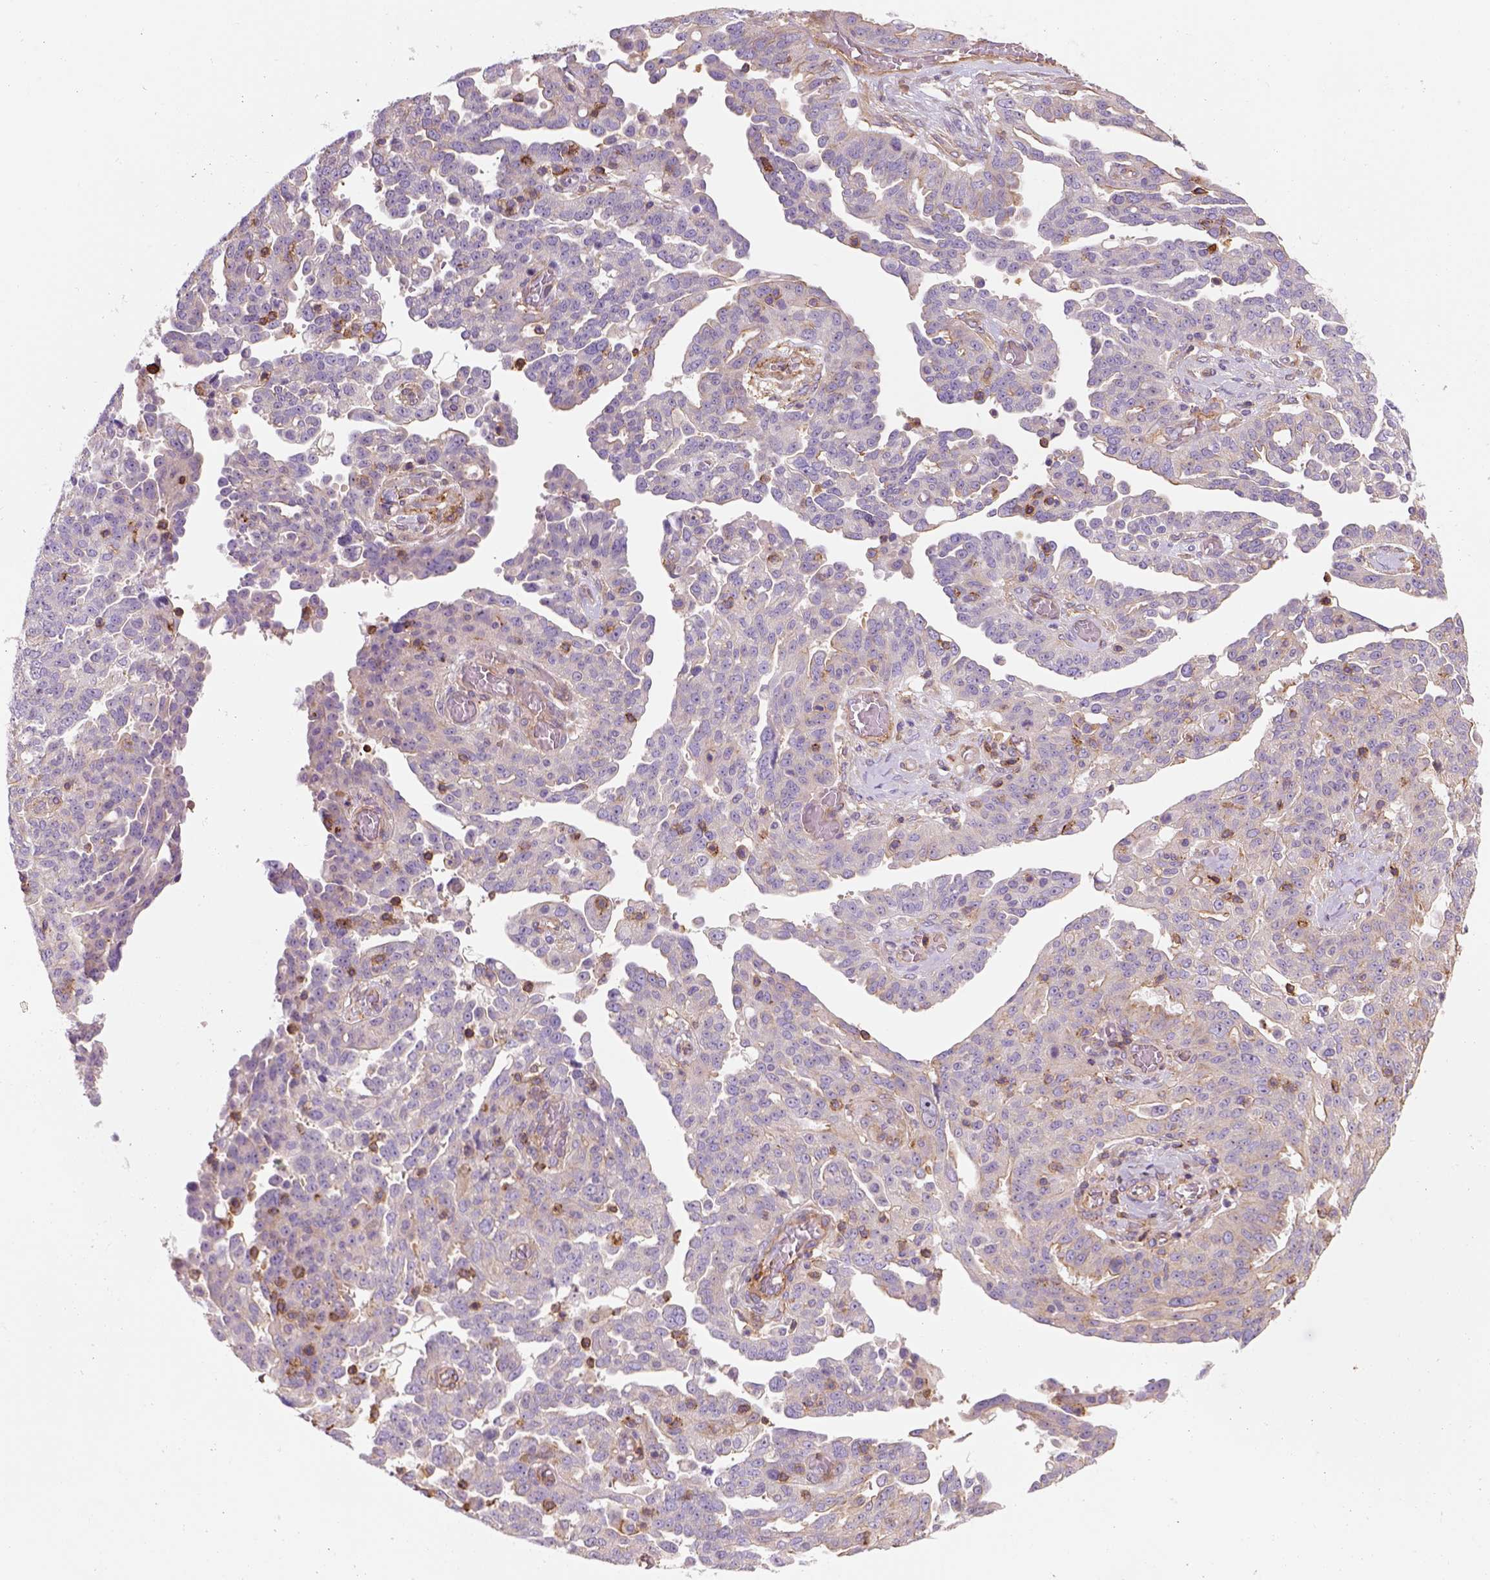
{"staining": {"intensity": "negative", "quantity": "none", "location": "none"}, "tissue": "ovarian cancer", "cell_type": "Tumor cells", "image_type": "cancer", "snomed": [{"axis": "morphology", "description": "Cystadenocarcinoma, serous, NOS"}, {"axis": "topography", "description": "Ovary"}], "caption": "Human ovarian serous cystadenocarcinoma stained for a protein using IHC demonstrates no staining in tumor cells.", "gene": "GPRC5D", "patient": {"sex": "female", "age": 67}}